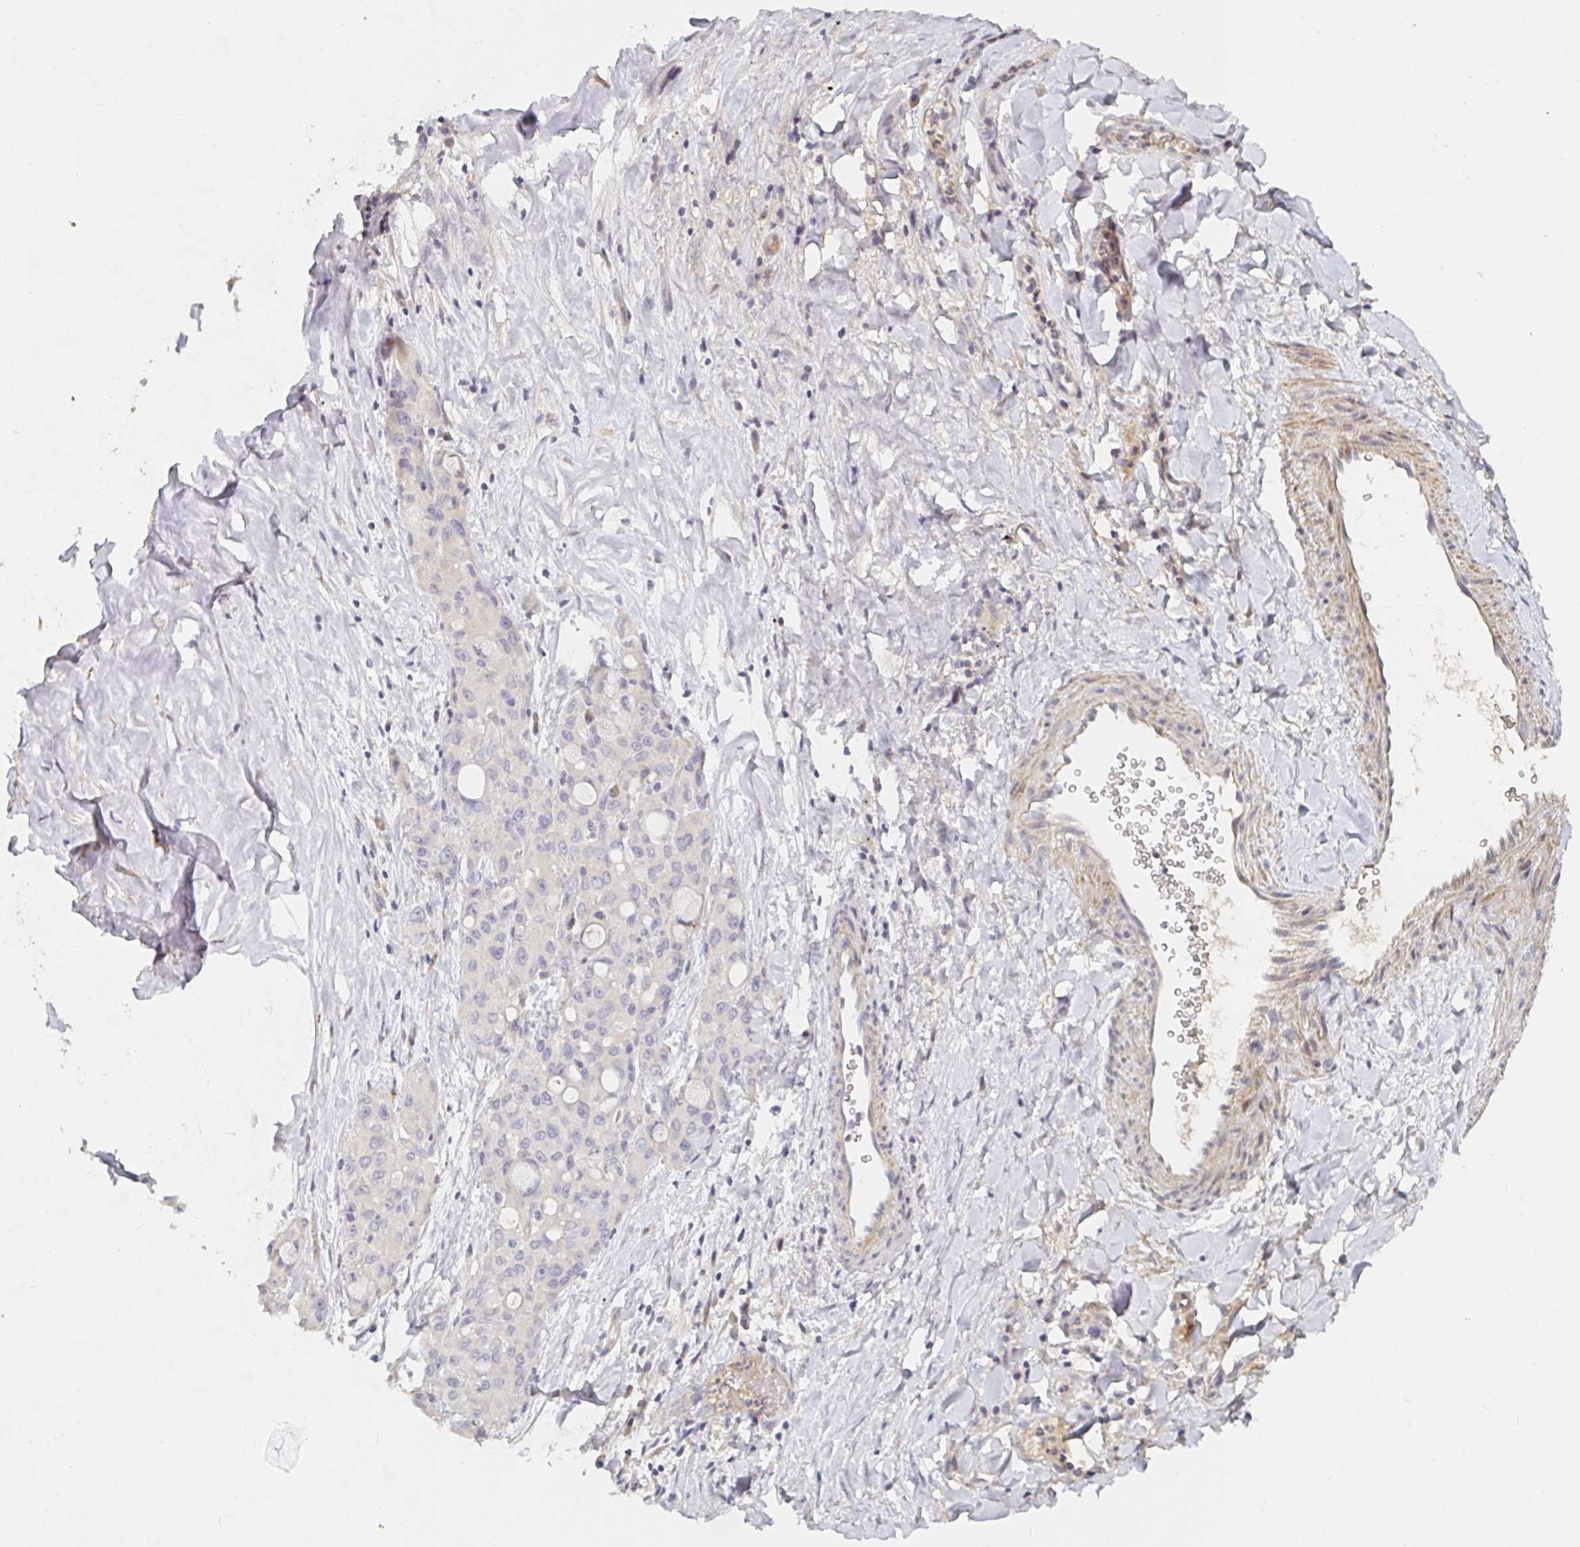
{"staining": {"intensity": "negative", "quantity": "none", "location": "none"}, "tissue": "lung cancer", "cell_type": "Tumor cells", "image_type": "cancer", "snomed": [{"axis": "morphology", "description": "Adenocarcinoma, NOS"}, {"axis": "topography", "description": "Lung"}], "caption": "IHC image of neoplastic tissue: adenocarcinoma (lung) stained with DAB exhibits no significant protein positivity in tumor cells.", "gene": "NME9", "patient": {"sex": "female", "age": 44}}